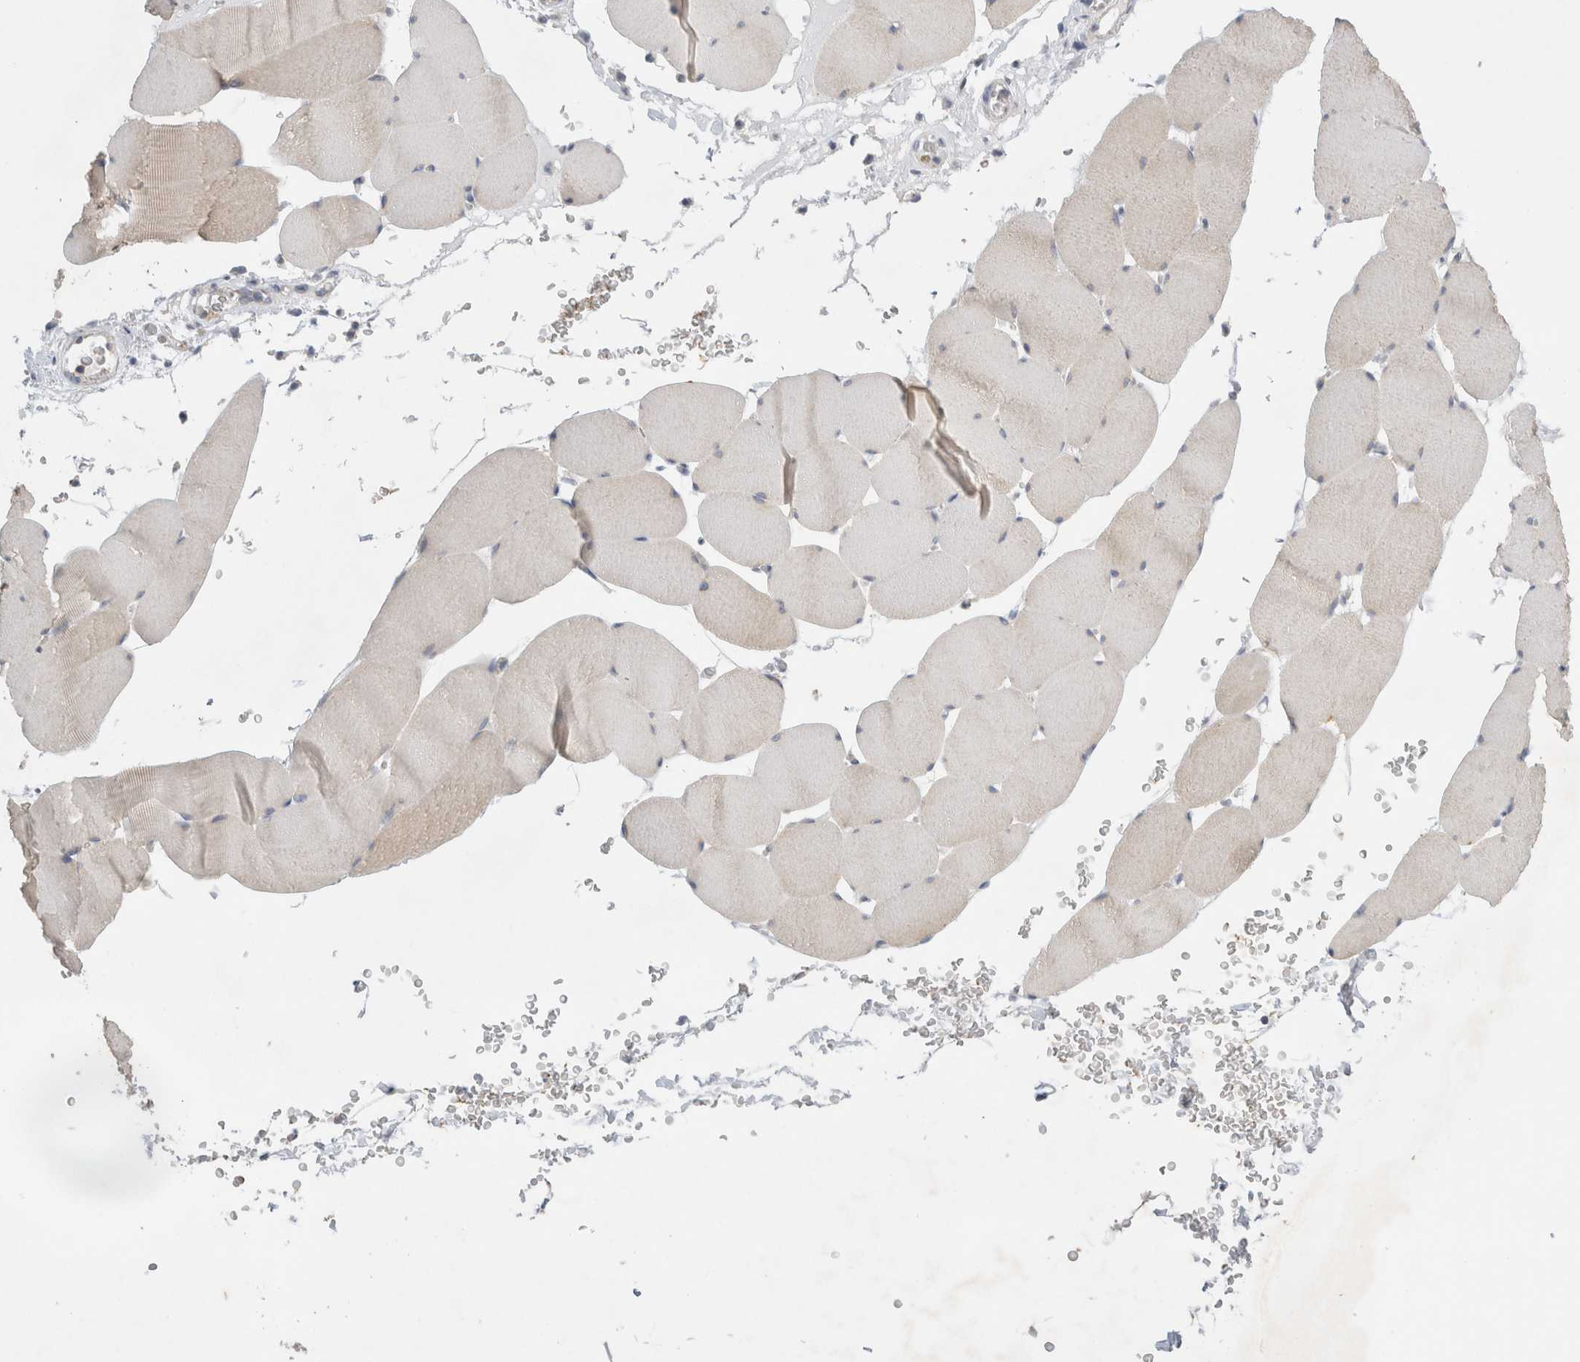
{"staining": {"intensity": "weak", "quantity": "<25%", "location": "cytoplasmic/membranous"}, "tissue": "skeletal muscle", "cell_type": "Myocytes", "image_type": "normal", "snomed": [{"axis": "morphology", "description": "Normal tissue, NOS"}, {"axis": "topography", "description": "Skeletal muscle"}], "caption": "Myocytes are negative for brown protein staining in normal skeletal muscle.", "gene": "ZNF23", "patient": {"sex": "male", "age": 62}}